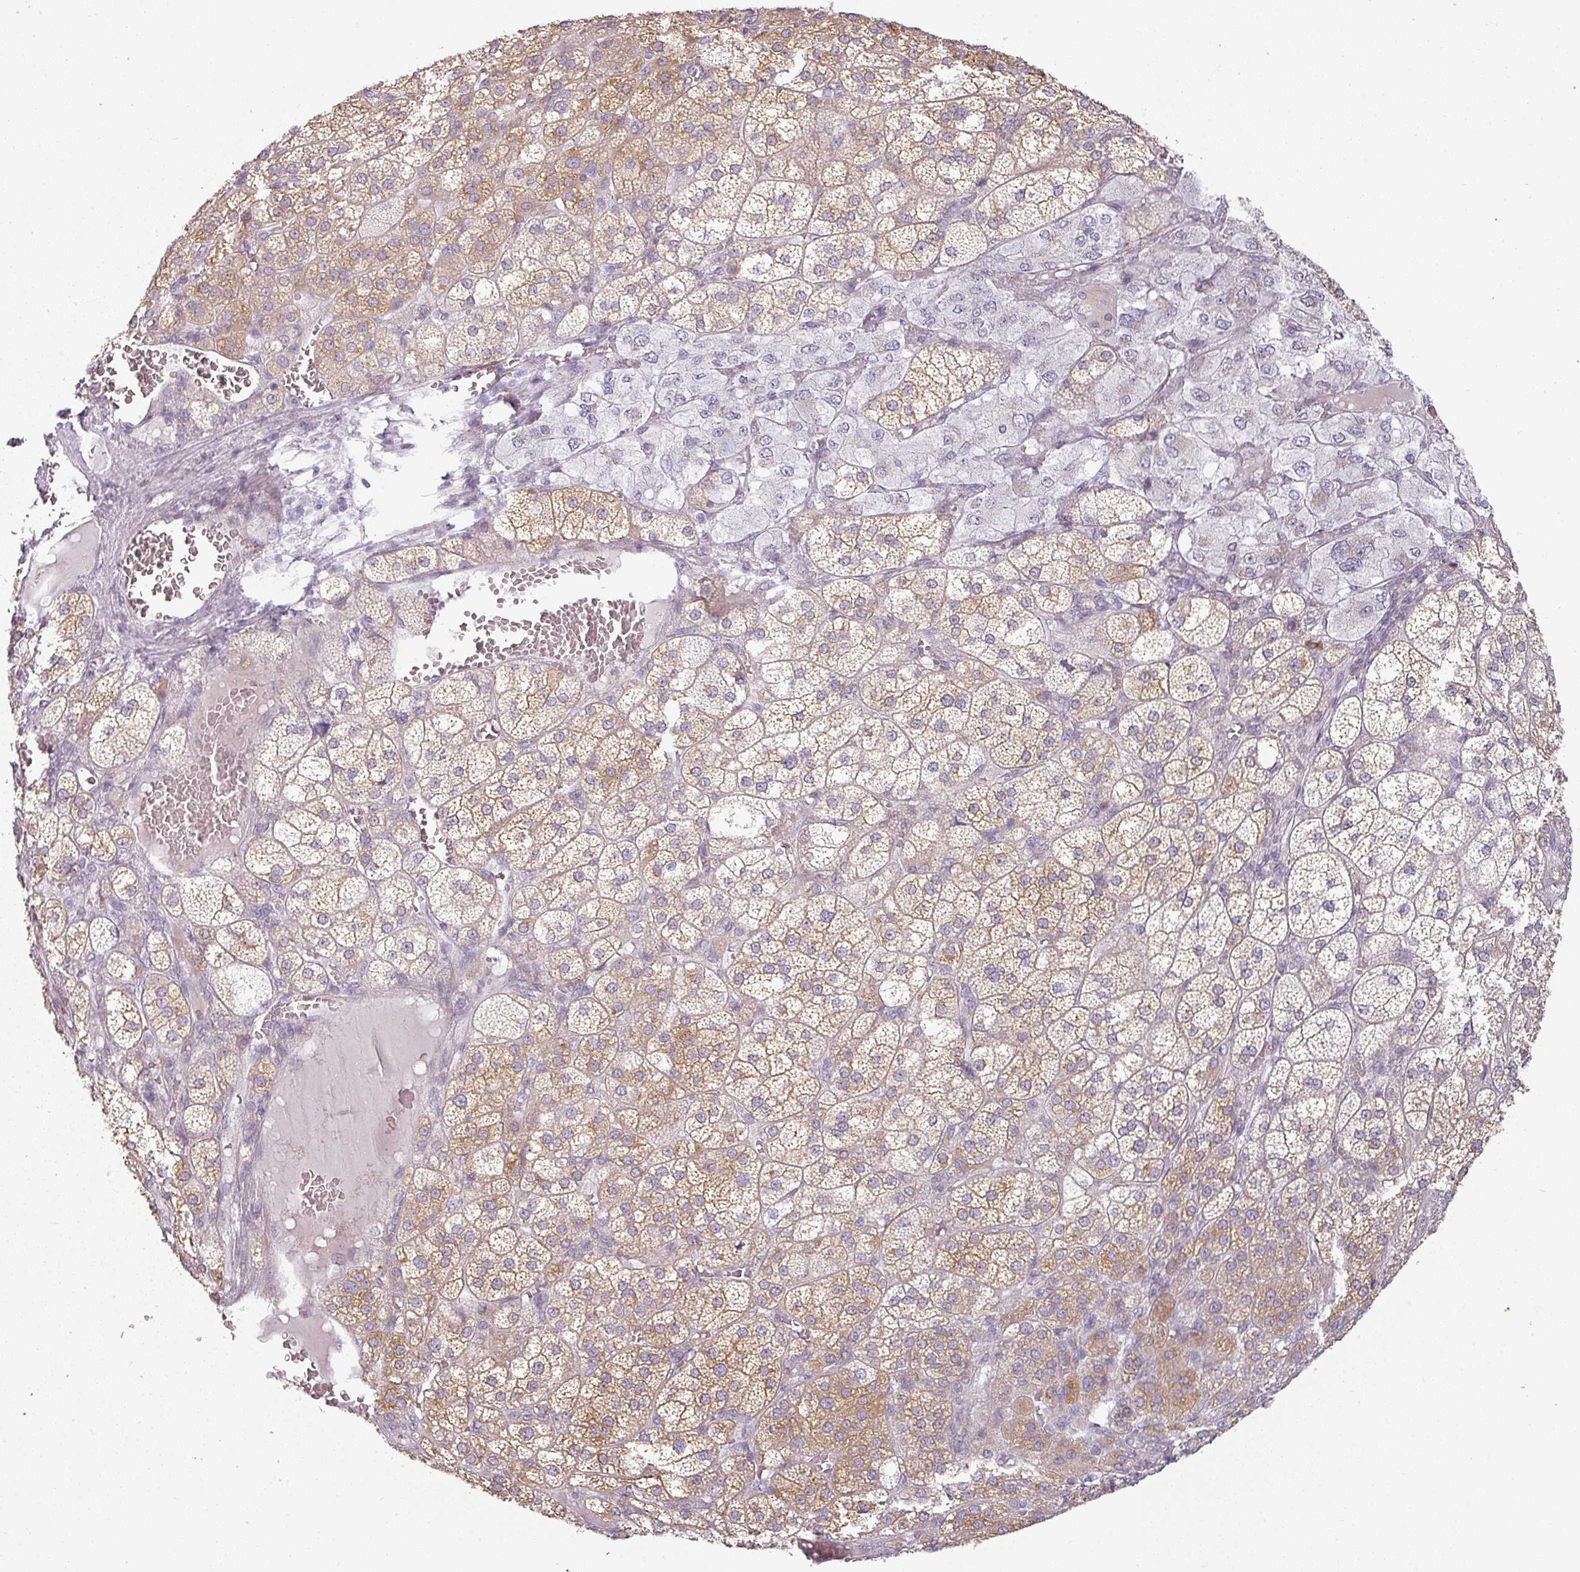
{"staining": {"intensity": "moderate", "quantity": "25%-75%", "location": "cytoplasmic/membranous"}, "tissue": "adrenal gland", "cell_type": "Glandular cells", "image_type": "normal", "snomed": [{"axis": "morphology", "description": "Normal tissue, NOS"}, {"axis": "topography", "description": "Adrenal gland"}], "caption": "Immunohistochemical staining of unremarkable adrenal gland displays 25%-75% levels of moderate cytoplasmic/membranous protein staining in approximately 25%-75% of glandular cells.", "gene": "CCDC144A", "patient": {"sex": "female", "age": 60}}